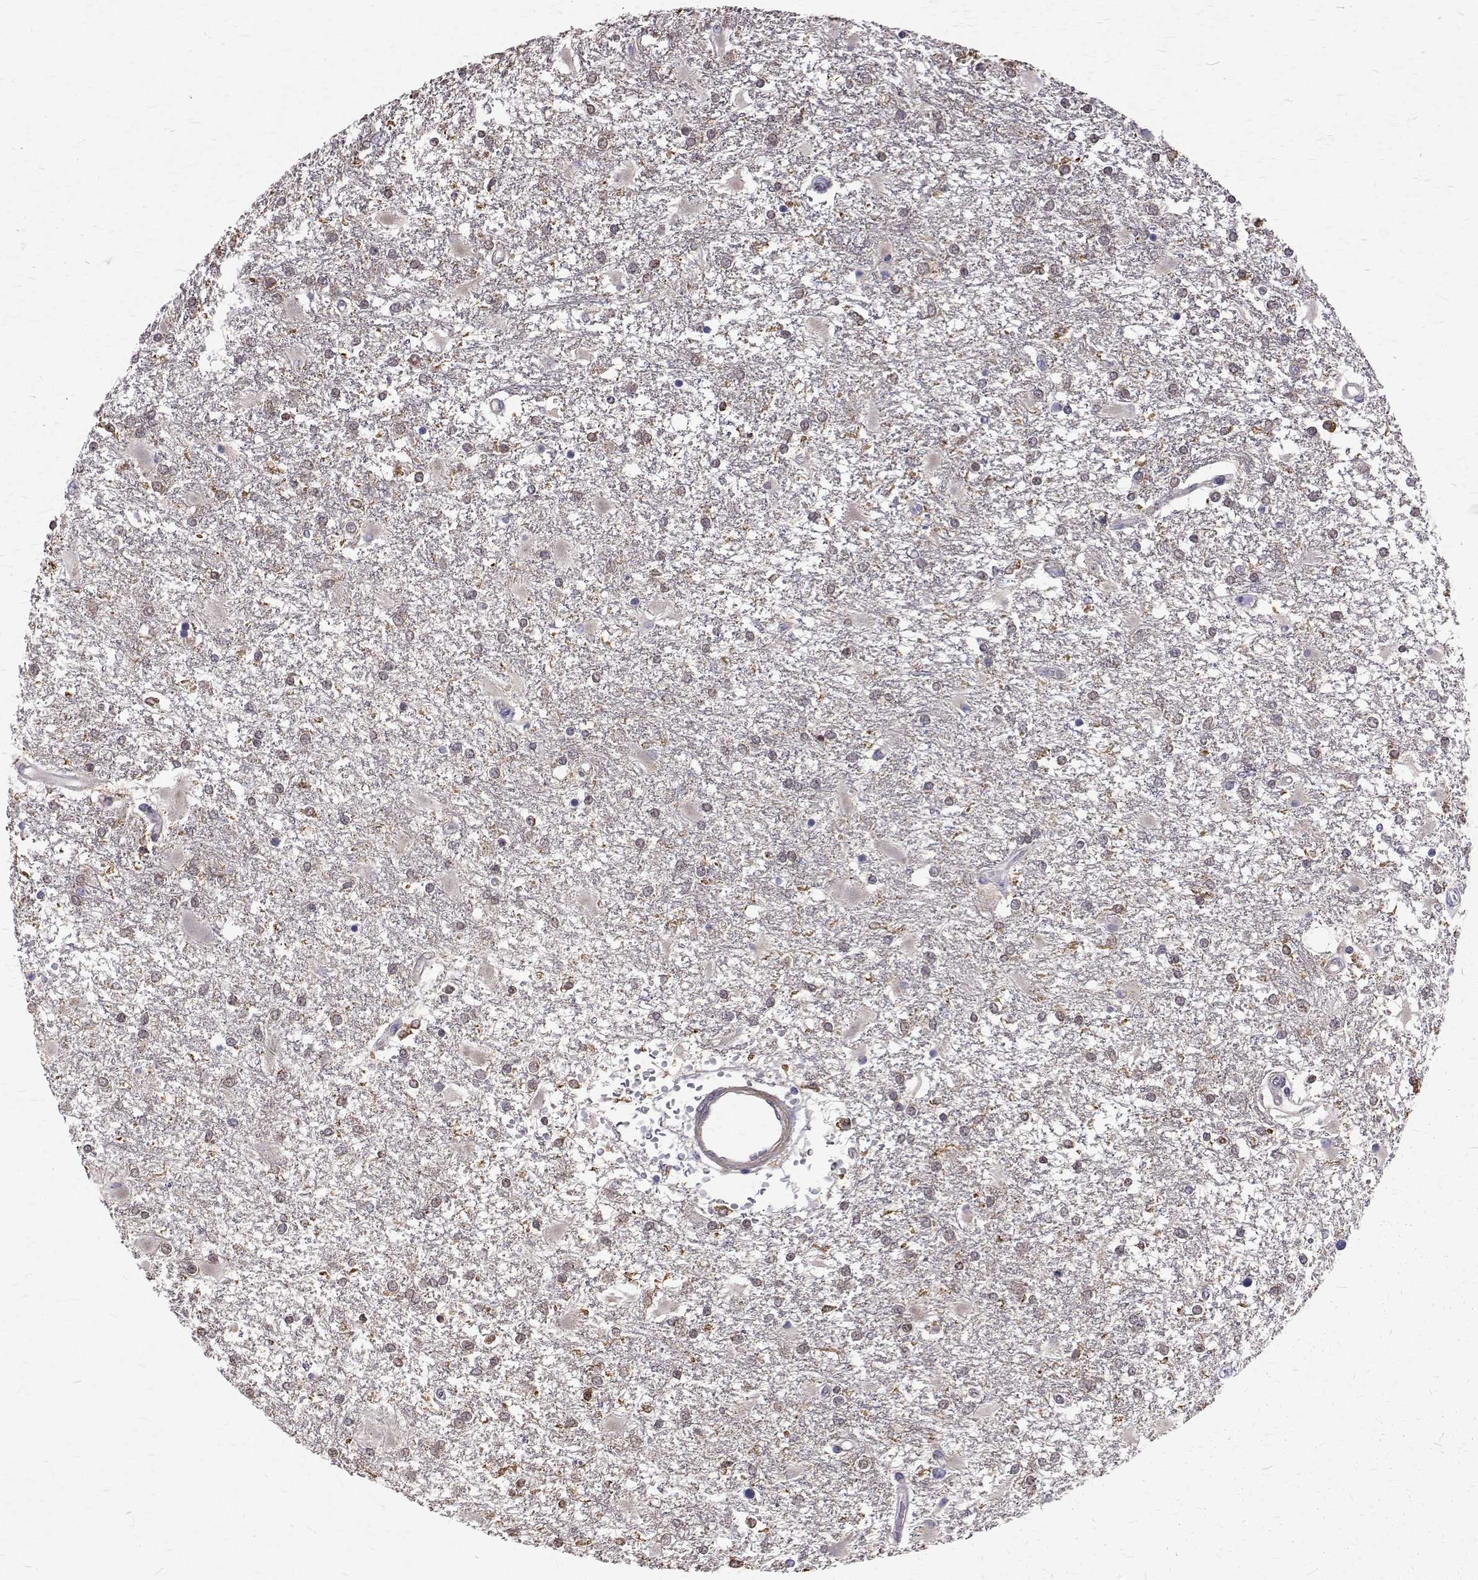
{"staining": {"intensity": "moderate", "quantity": "<25%", "location": "nuclear"}, "tissue": "glioma", "cell_type": "Tumor cells", "image_type": "cancer", "snomed": [{"axis": "morphology", "description": "Glioma, malignant, High grade"}, {"axis": "topography", "description": "Cerebral cortex"}], "caption": "Glioma was stained to show a protein in brown. There is low levels of moderate nuclear staining in about <25% of tumor cells.", "gene": "CCDC89", "patient": {"sex": "male", "age": 79}}